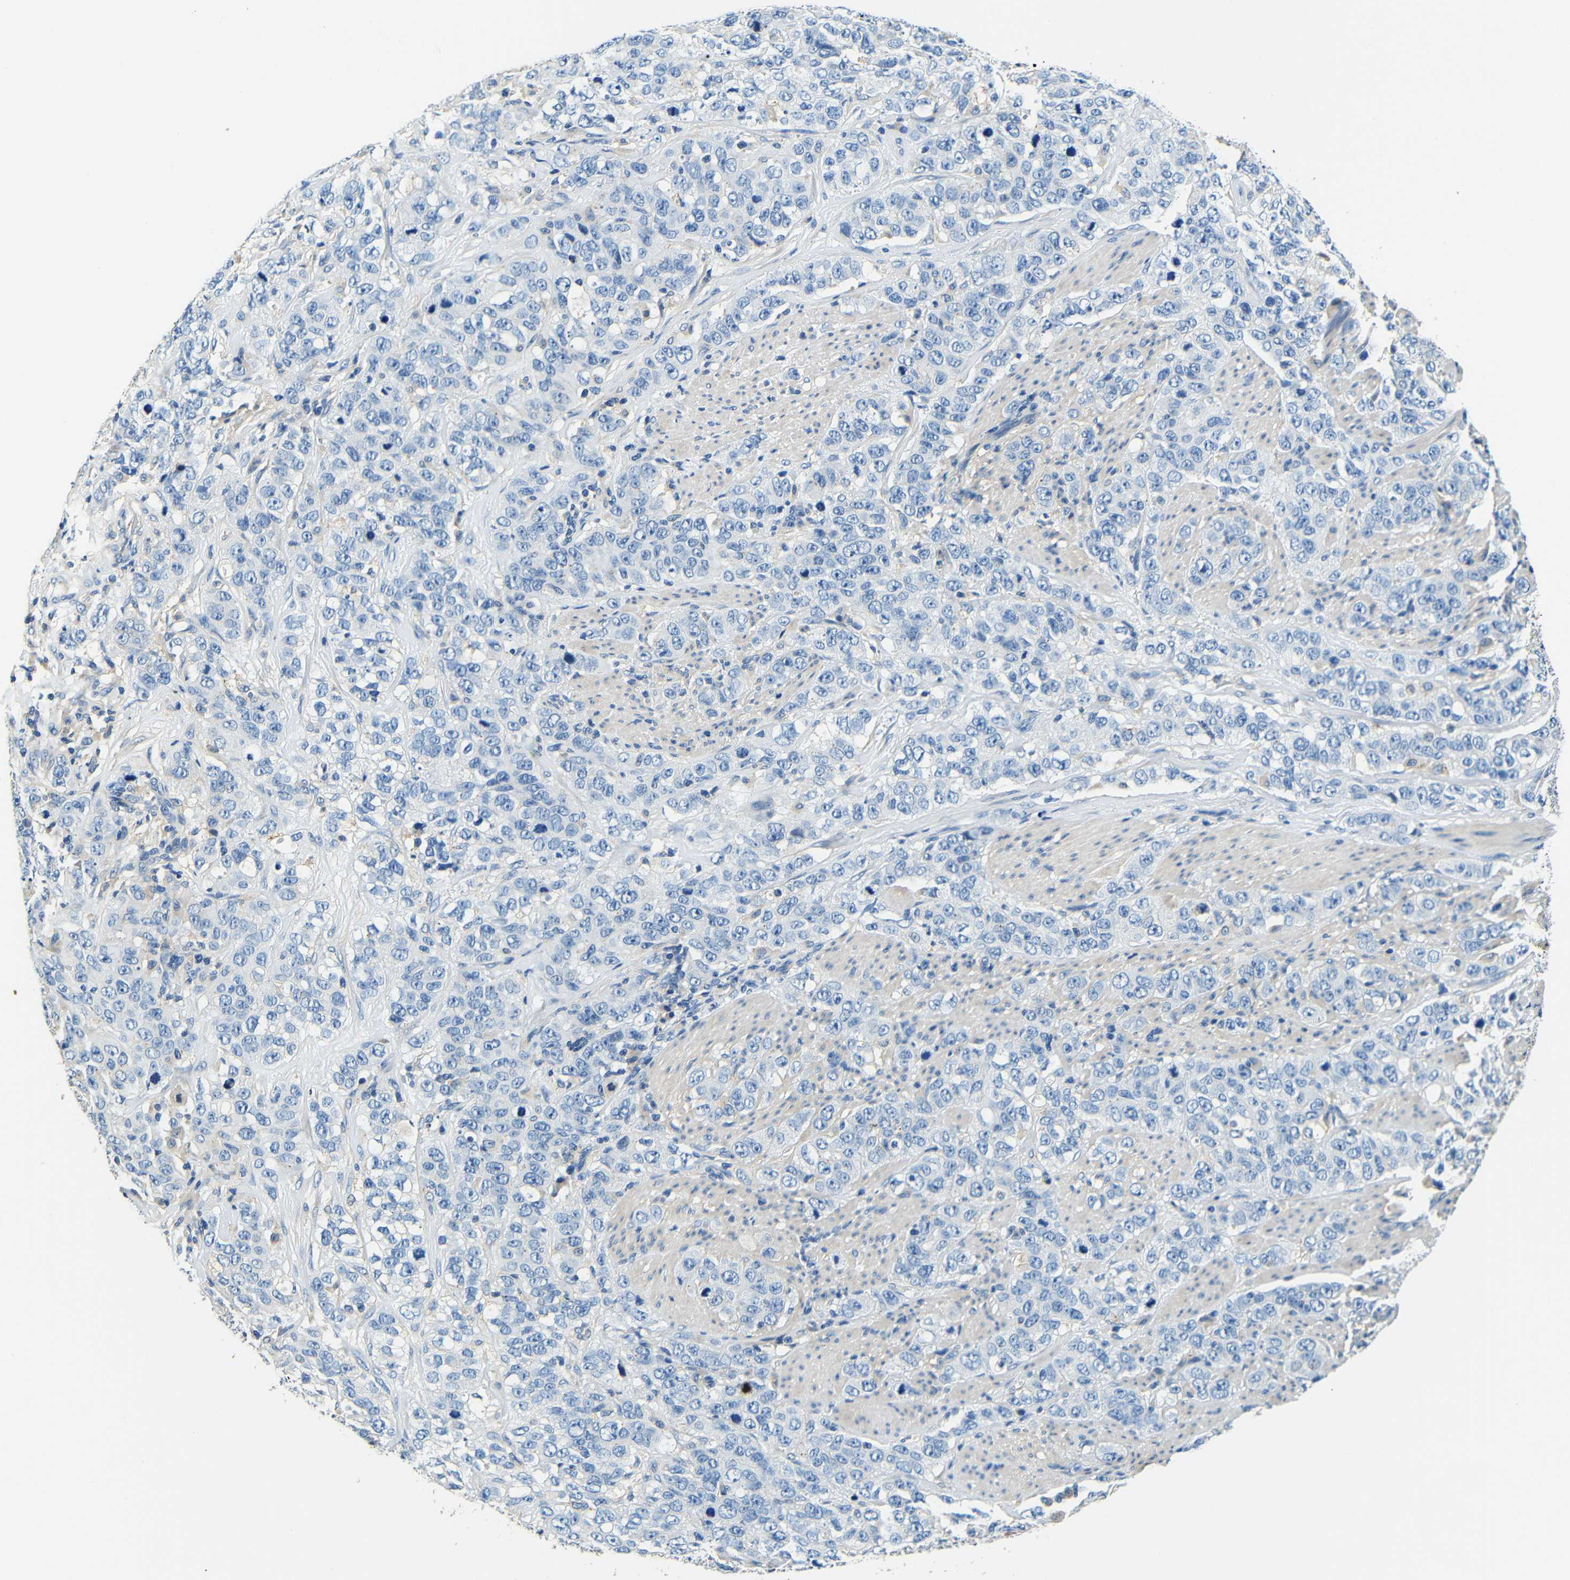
{"staining": {"intensity": "negative", "quantity": "none", "location": "none"}, "tissue": "stomach cancer", "cell_type": "Tumor cells", "image_type": "cancer", "snomed": [{"axis": "morphology", "description": "Adenocarcinoma, NOS"}, {"axis": "topography", "description": "Stomach"}], "caption": "The photomicrograph demonstrates no staining of tumor cells in stomach cancer (adenocarcinoma).", "gene": "FMO5", "patient": {"sex": "male", "age": 48}}